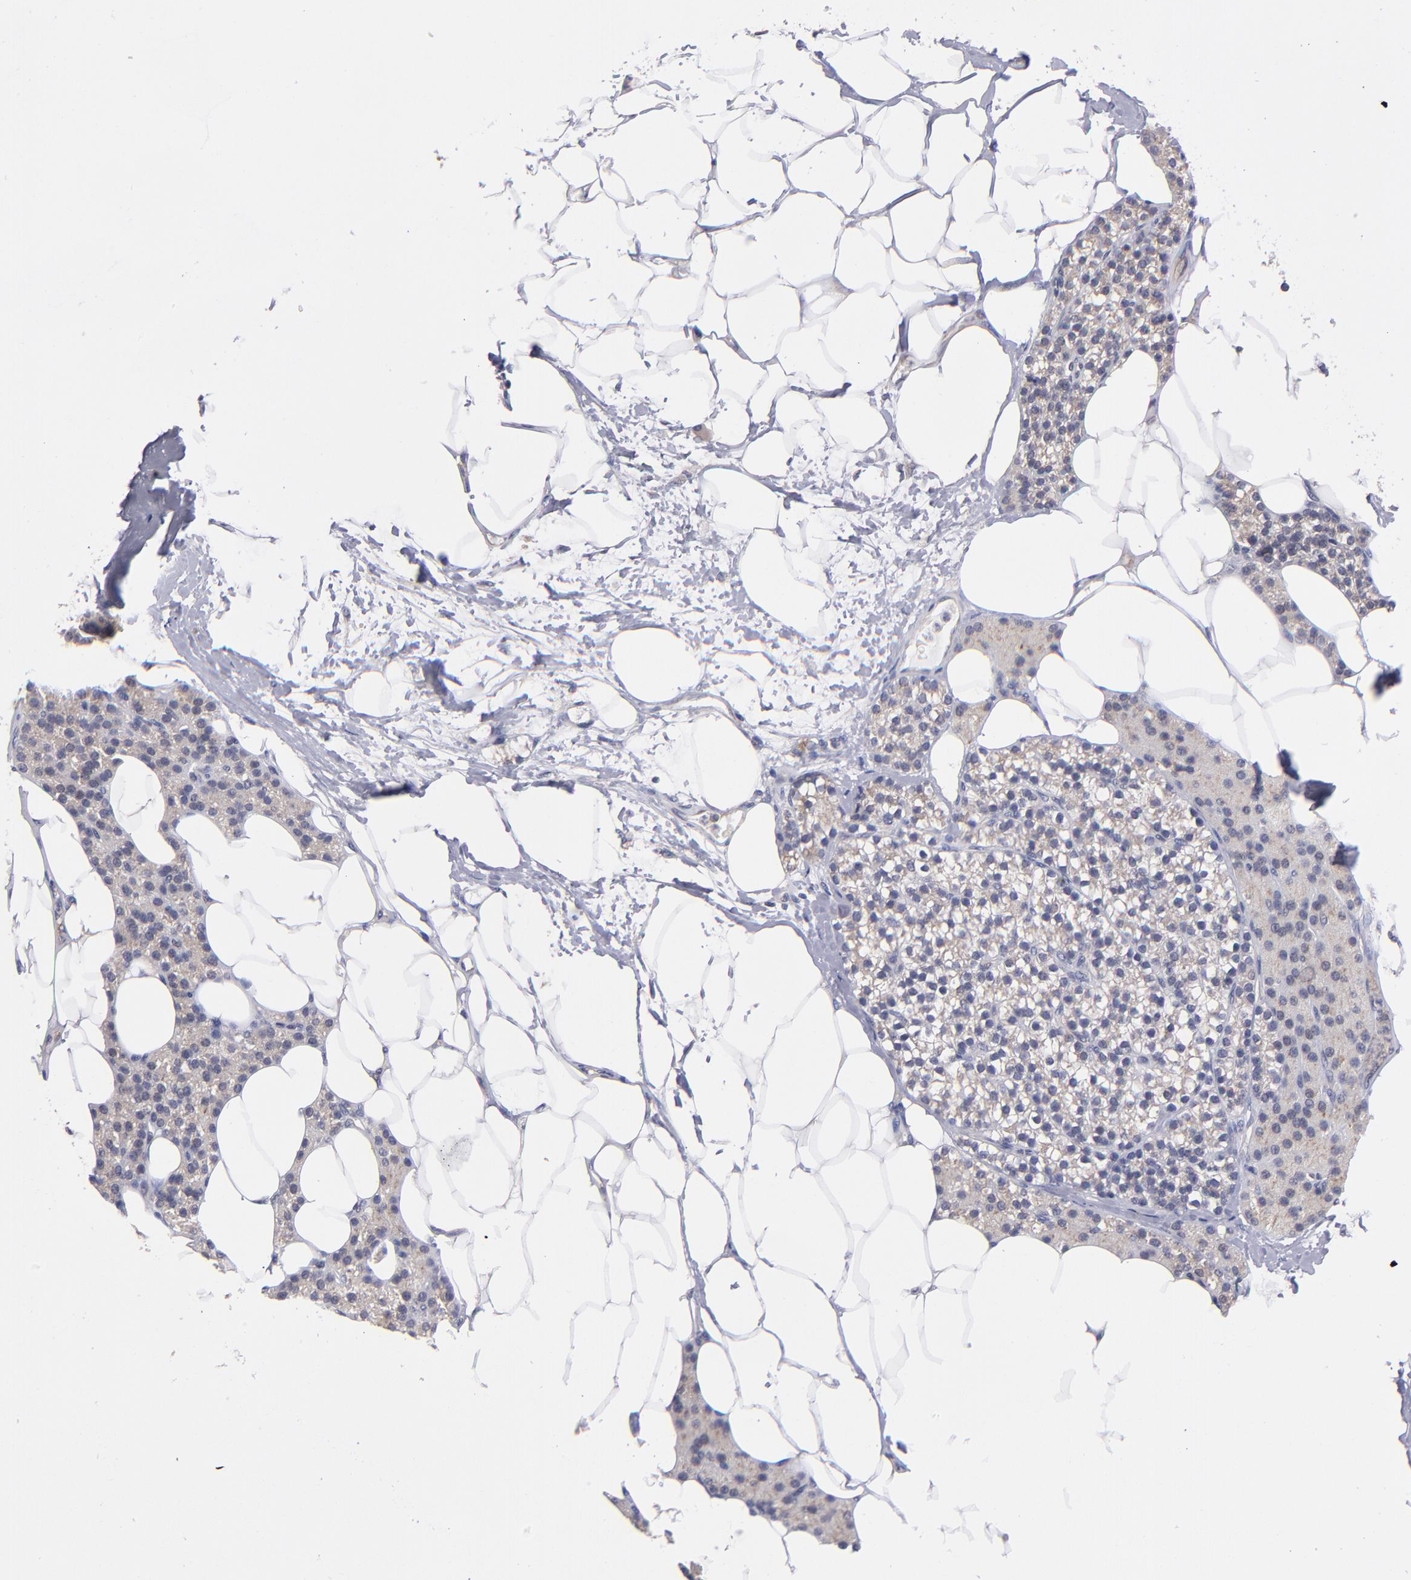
{"staining": {"intensity": "negative", "quantity": "none", "location": "none"}, "tissue": "skeletal muscle", "cell_type": "Myocytes", "image_type": "normal", "snomed": [{"axis": "morphology", "description": "Normal tissue, NOS"}, {"axis": "topography", "description": "Skeletal muscle"}, {"axis": "topography", "description": "Parathyroid gland"}], "caption": "High magnification brightfield microscopy of benign skeletal muscle stained with DAB (3,3'-diaminobenzidine) (brown) and counterstained with hematoxylin (blue): myocytes show no significant expression. (DAB (3,3'-diaminobenzidine) IHC visualized using brightfield microscopy, high magnification).", "gene": "EIF3L", "patient": {"sex": "female", "age": 37}}